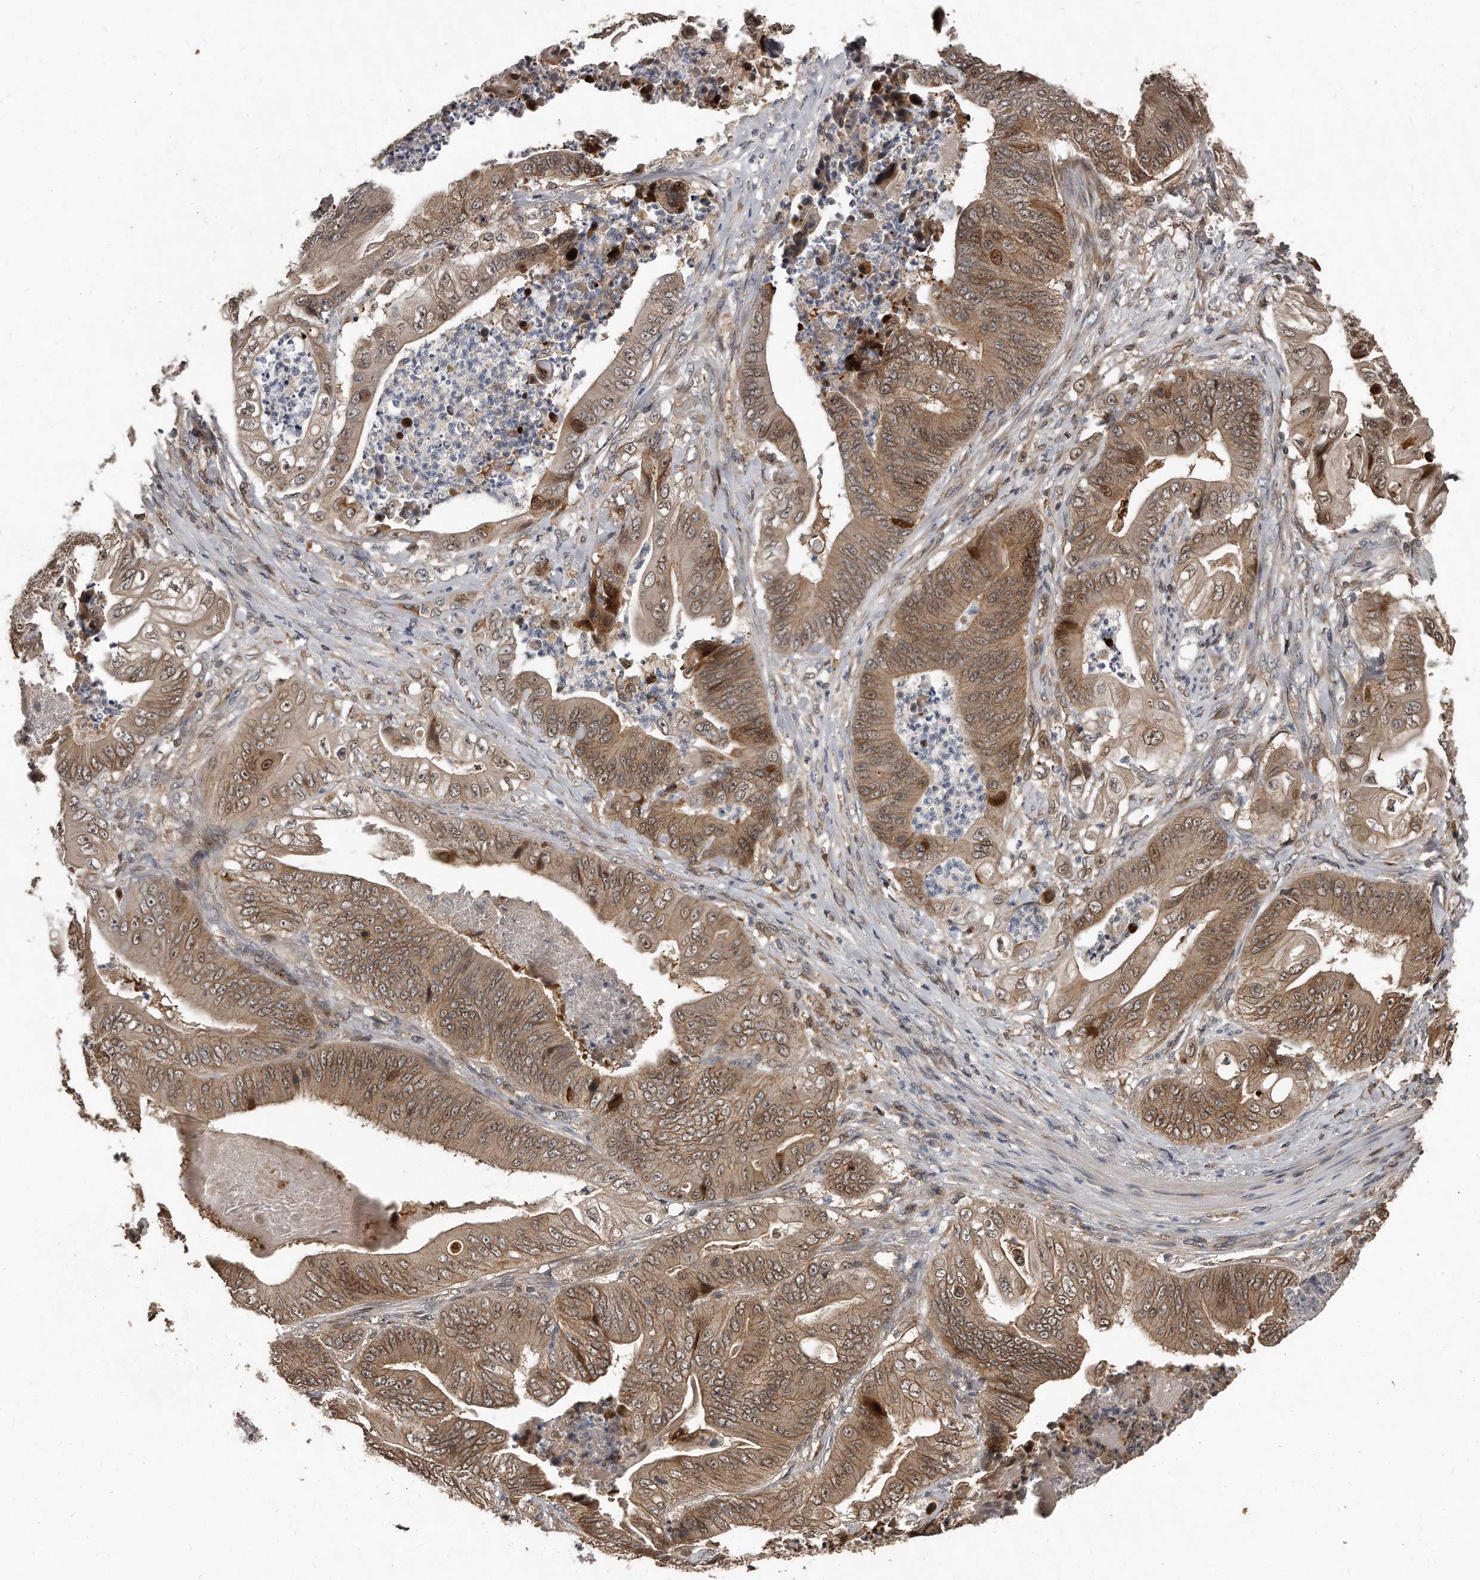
{"staining": {"intensity": "moderate", "quantity": ">75%", "location": "cytoplasmic/membranous,nuclear"}, "tissue": "stomach cancer", "cell_type": "Tumor cells", "image_type": "cancer", "snomed": [{"axis": "morphology", "description": "Adenocarcinoma, NOS"}, {"axis": "topography", "description": "Stomach"}], "caption": "Stomach adenocarcinoma stained for a protein shows moderate cytoplasmic/membranous and nuclear positivity in tumor cells.", "gene": "GCH1", "patient": {"sex": "female", "age": 73}}